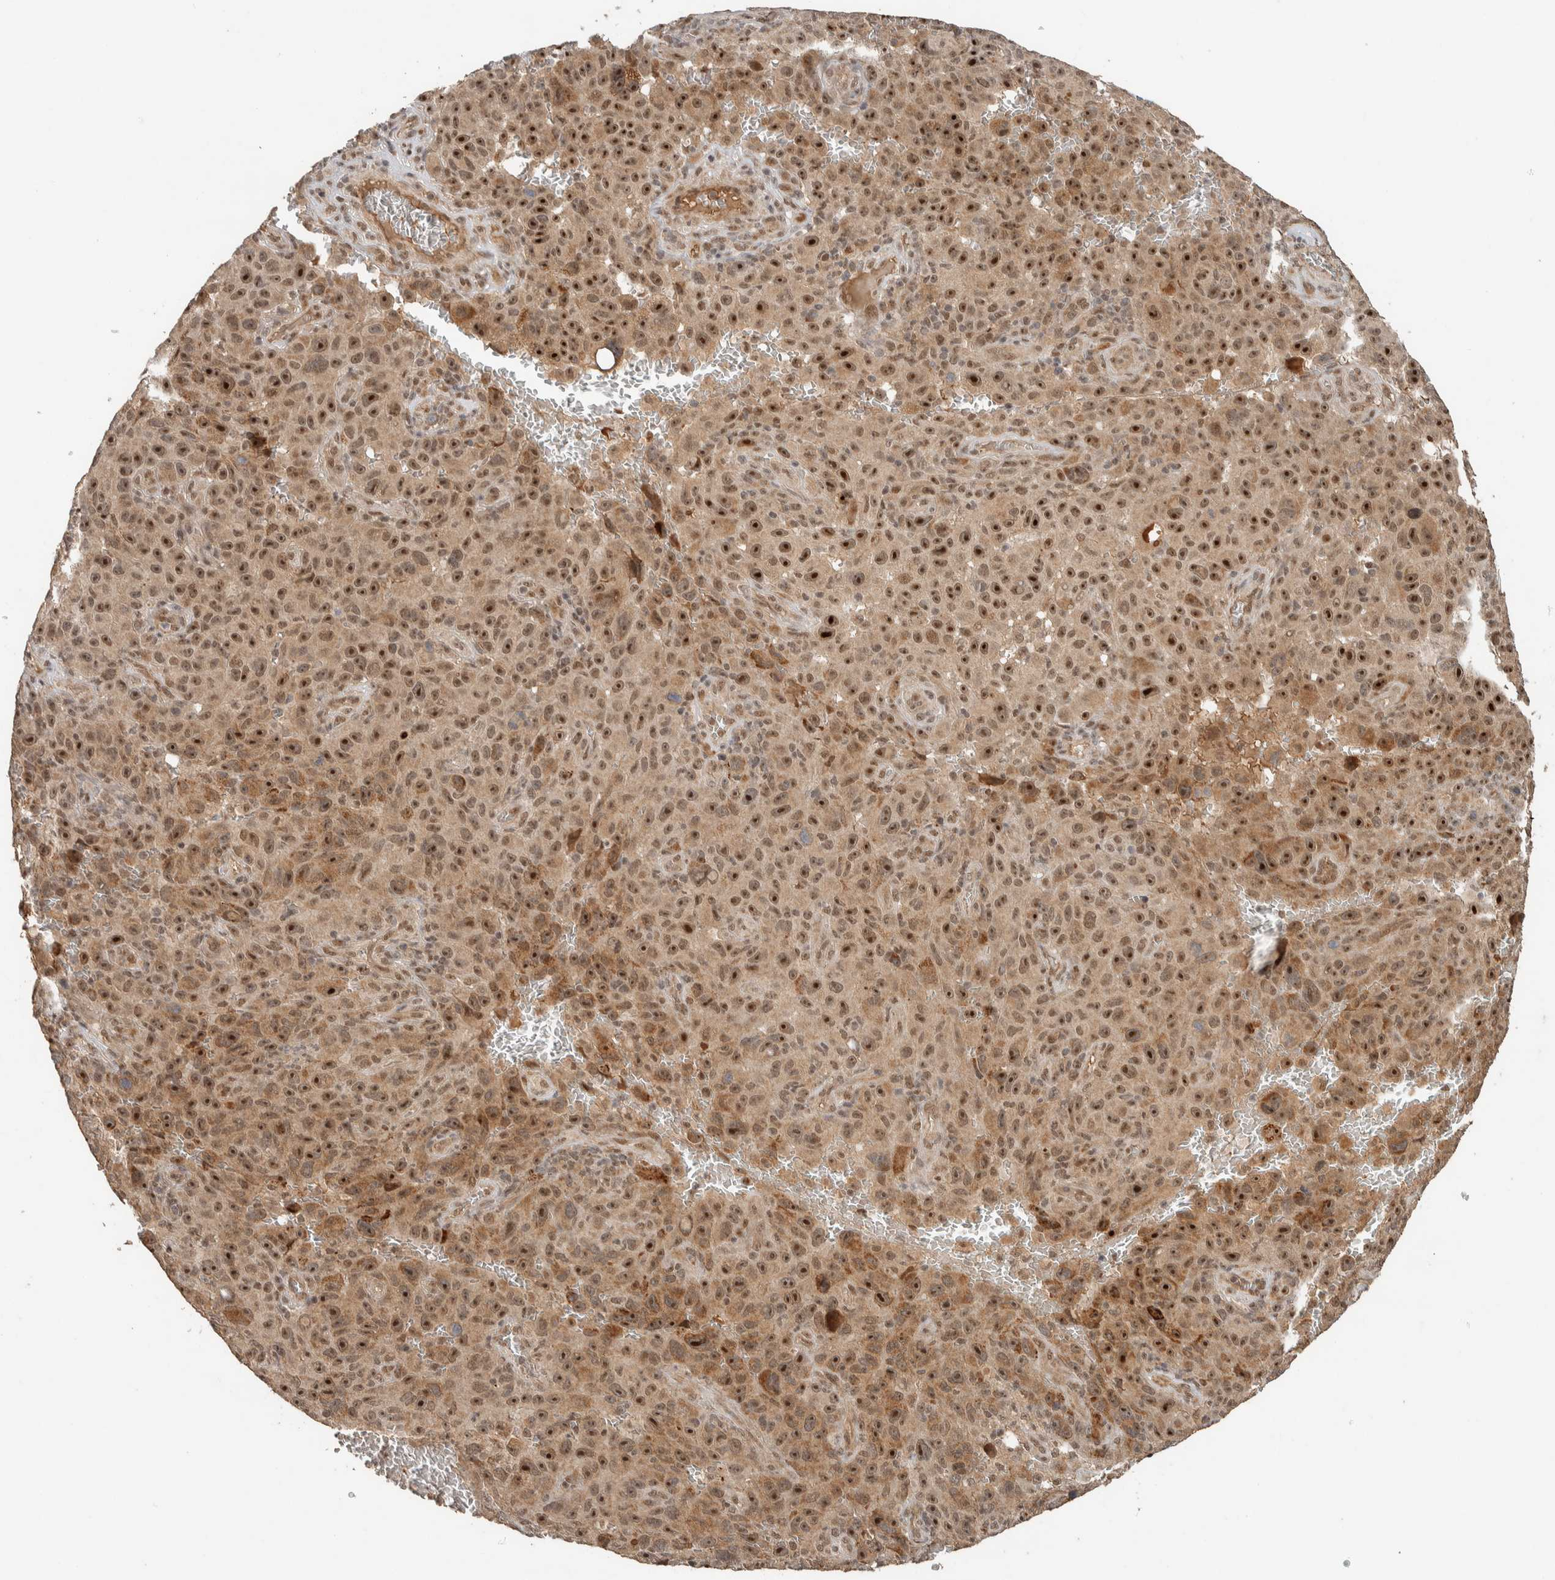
{"staining": {"intensity": "moderate", "quantity": ">75%", "location": "cytoplasmic/membranous,nuclear"}, "tissue": "melanoma", "cell_type": "Tumor cells", "image_type": "cancer", "snomed": [{"axis": "morphology", "description": "Malignant melanoma, NOS"}, {"axis": "topography", "description": "Skin"}], "caption": "Human melanoma stained with a brown dye demonstrates moderate cytoplasmic/membranous and nuclear positive expression in approximately >75% of tumor cells.", "gene": "ZBTB2", "patient": {"sex": "female", "age": 82}}